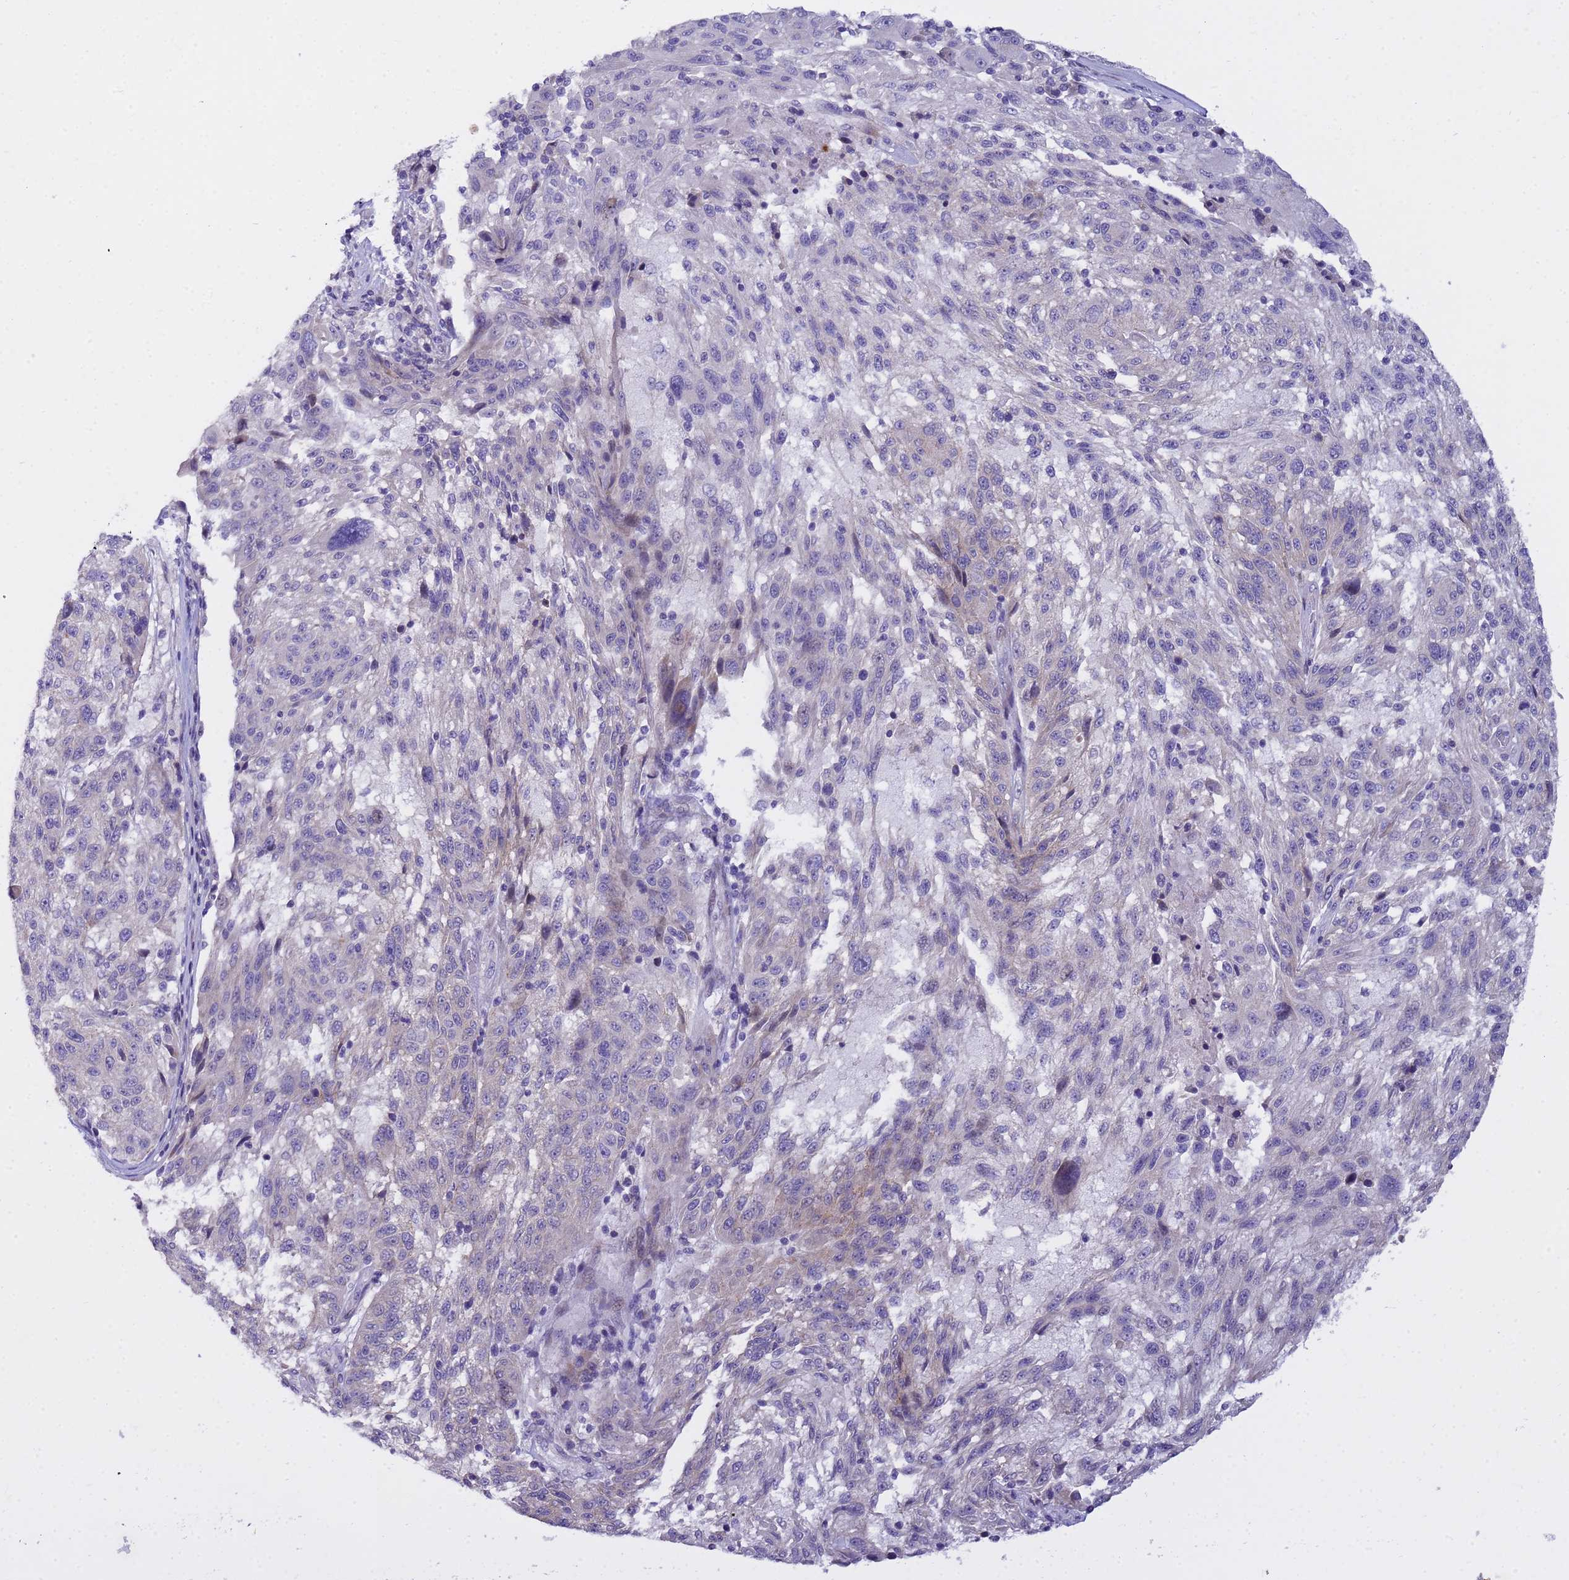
{"staining": {"intensity": "weak", "quantity": "<25%", "location": "cytoplasmic/membranous"}, "tissue": "melanoma", "cell_type": "Tumor cells", "image_type": "cancer", "snomed": [{"axis": "morphology", "description": "Malignant melanoma, NOS"}, {"axis": "topography", "description": "Skin"}], "caption": "A high-resolution micrograph shows immunohistochemistry staining of malignant melanoma, which shows no significant positivity in tumor cells.", "gene": "IGSF11", "patient": {"sex": "male", "age": 53}}